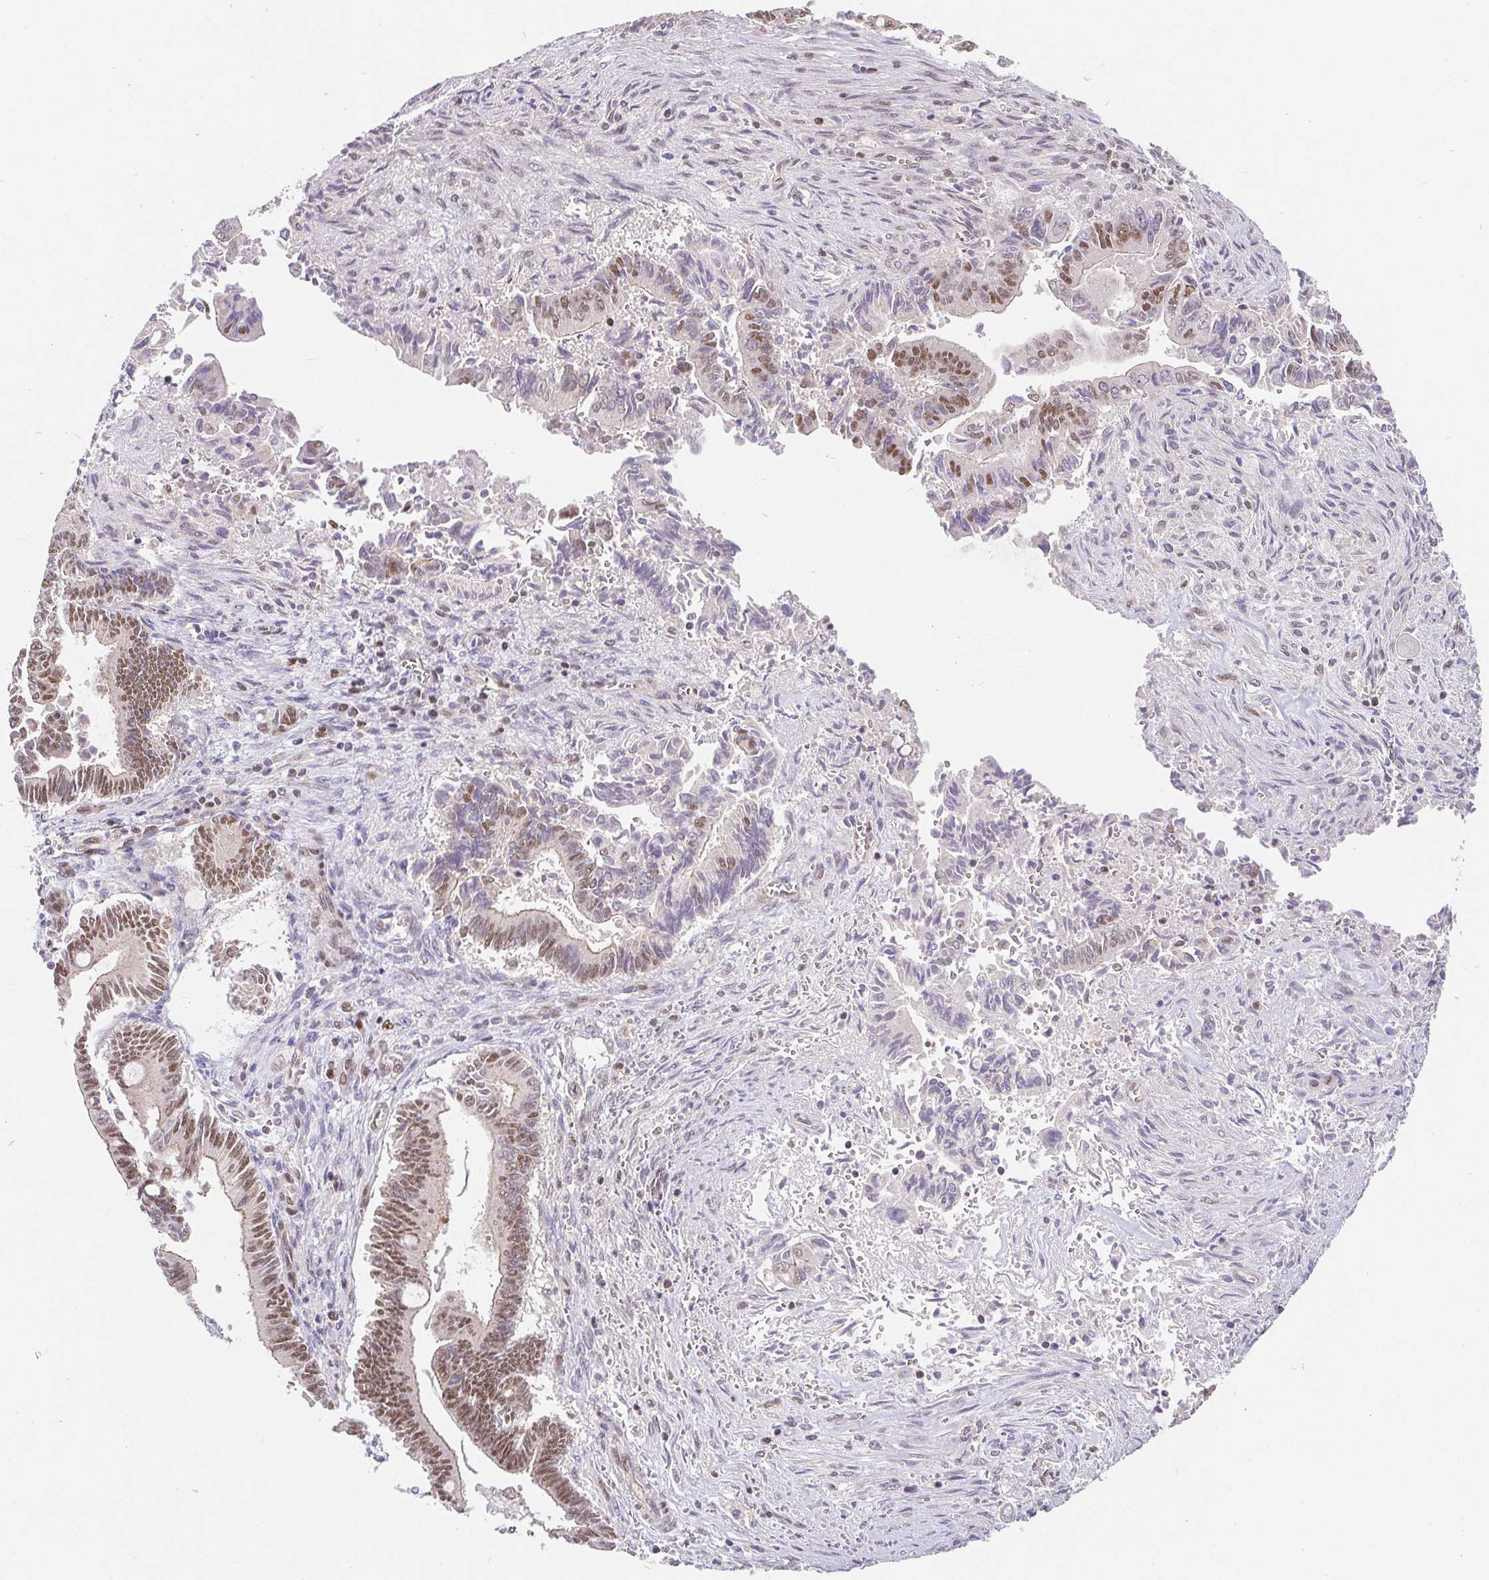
{"staining": {"intensity": "moderate", "quantity": "25%-75%", "location": "nuclear"}, "tissue": "pancreatic cancer", "cell_type": "Tumor cells", "image_type": "cancer", "snomed": [{"axis": "morphology", "description": "Adenocarcinoma, NOS"}, {"axis": "topography", "description": "Pancreas"}], "caption": "A brown stain highlights moderate nuclear expression of a protein in human pancreatic cancer tumor cells.", "gene": "POU2F1", "patient": {"sex": "male", "age": 68}}